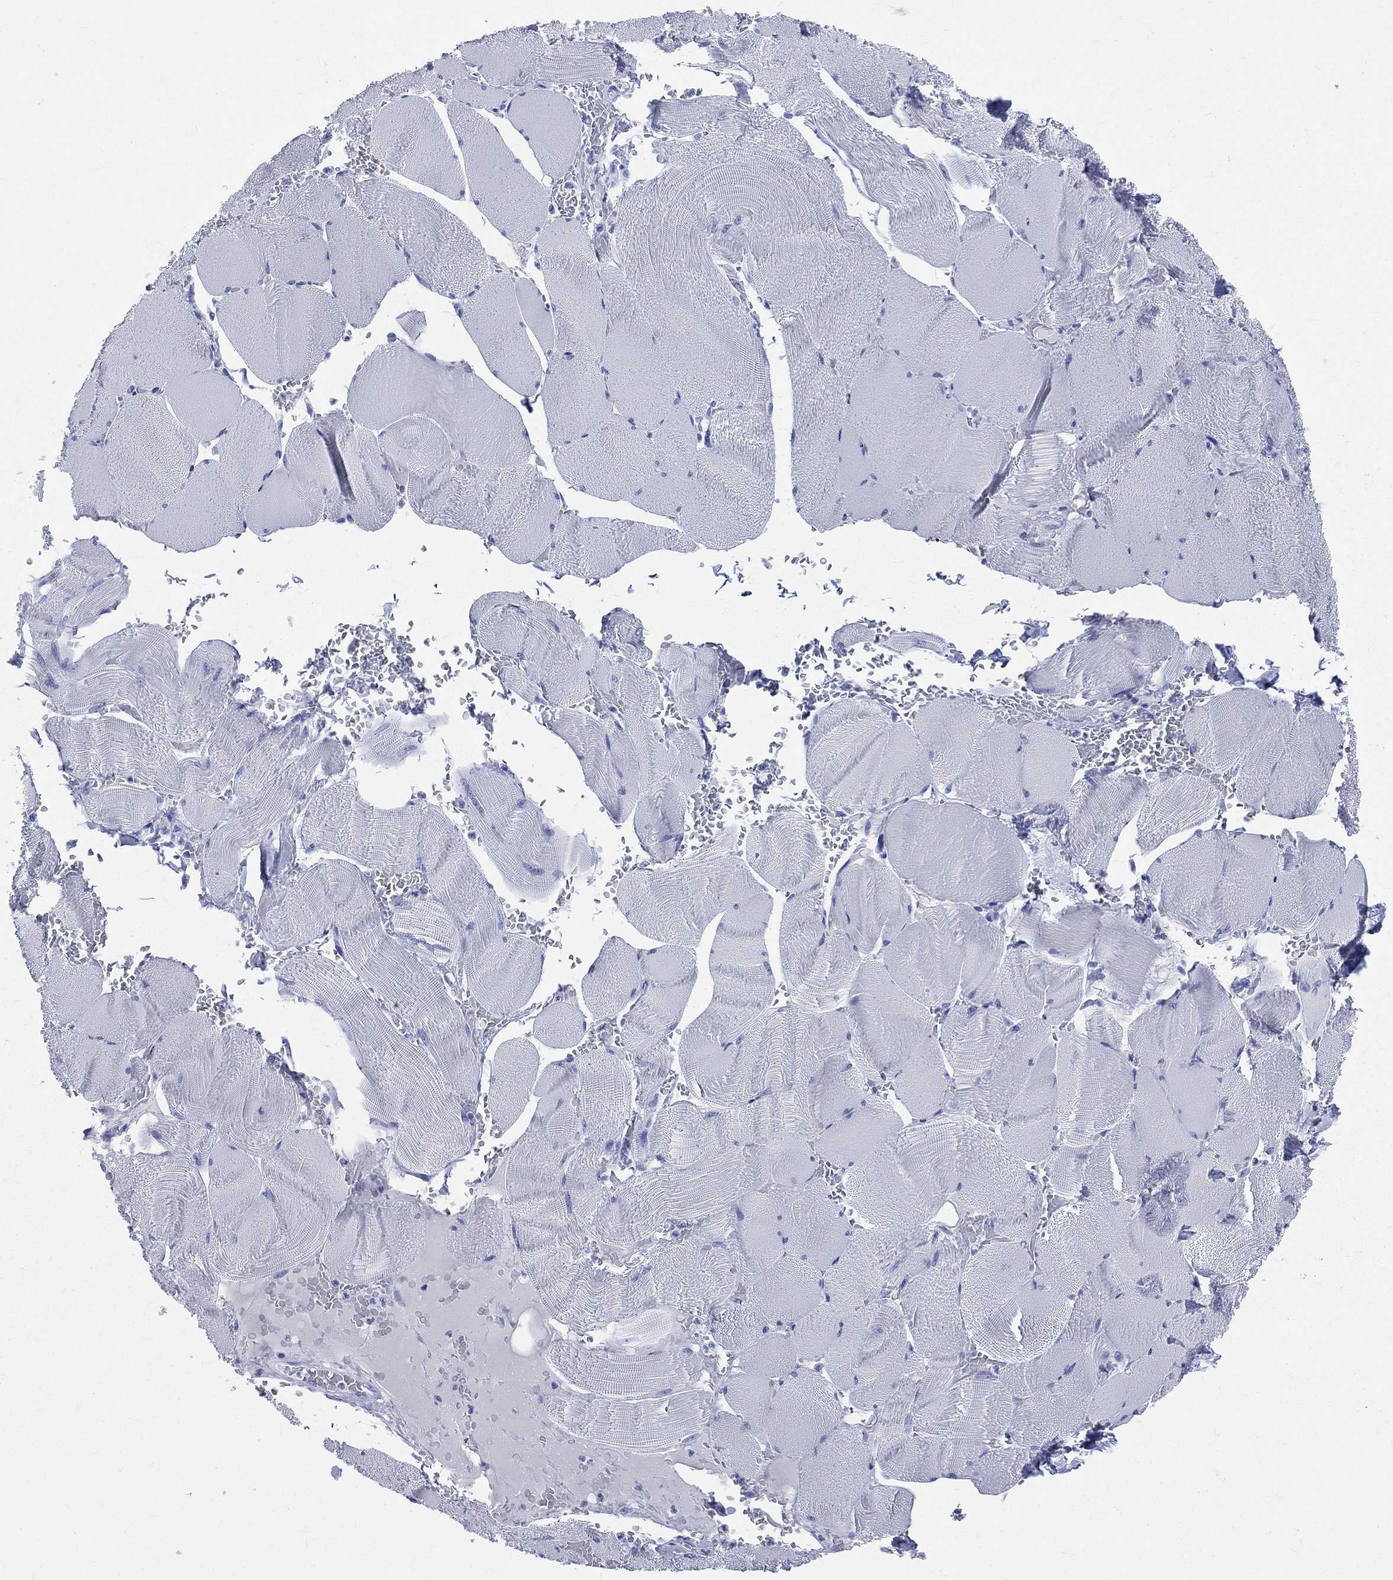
{"staining": {"intensity": "negative", "quantity": "none", "location": "none"}, "tissue": "skeletal muscle", "cell_type": "Myocytes", "image_type": "normal", "snomed": [{"axis": "morphology", "description": "Normal tissue, NOS"}, {"axis": "topography", "description": "Skeletal muscle"}], "caption": "There is no significant staining in myocytes of skeletal muscle. (Stains: DAB immunohistochemistry with hematoxylin counter stain, Microscopy: brightfield microscopy at high magnification).", "gene": "SYP", "patient": {"sex": "male", "age": 56}}